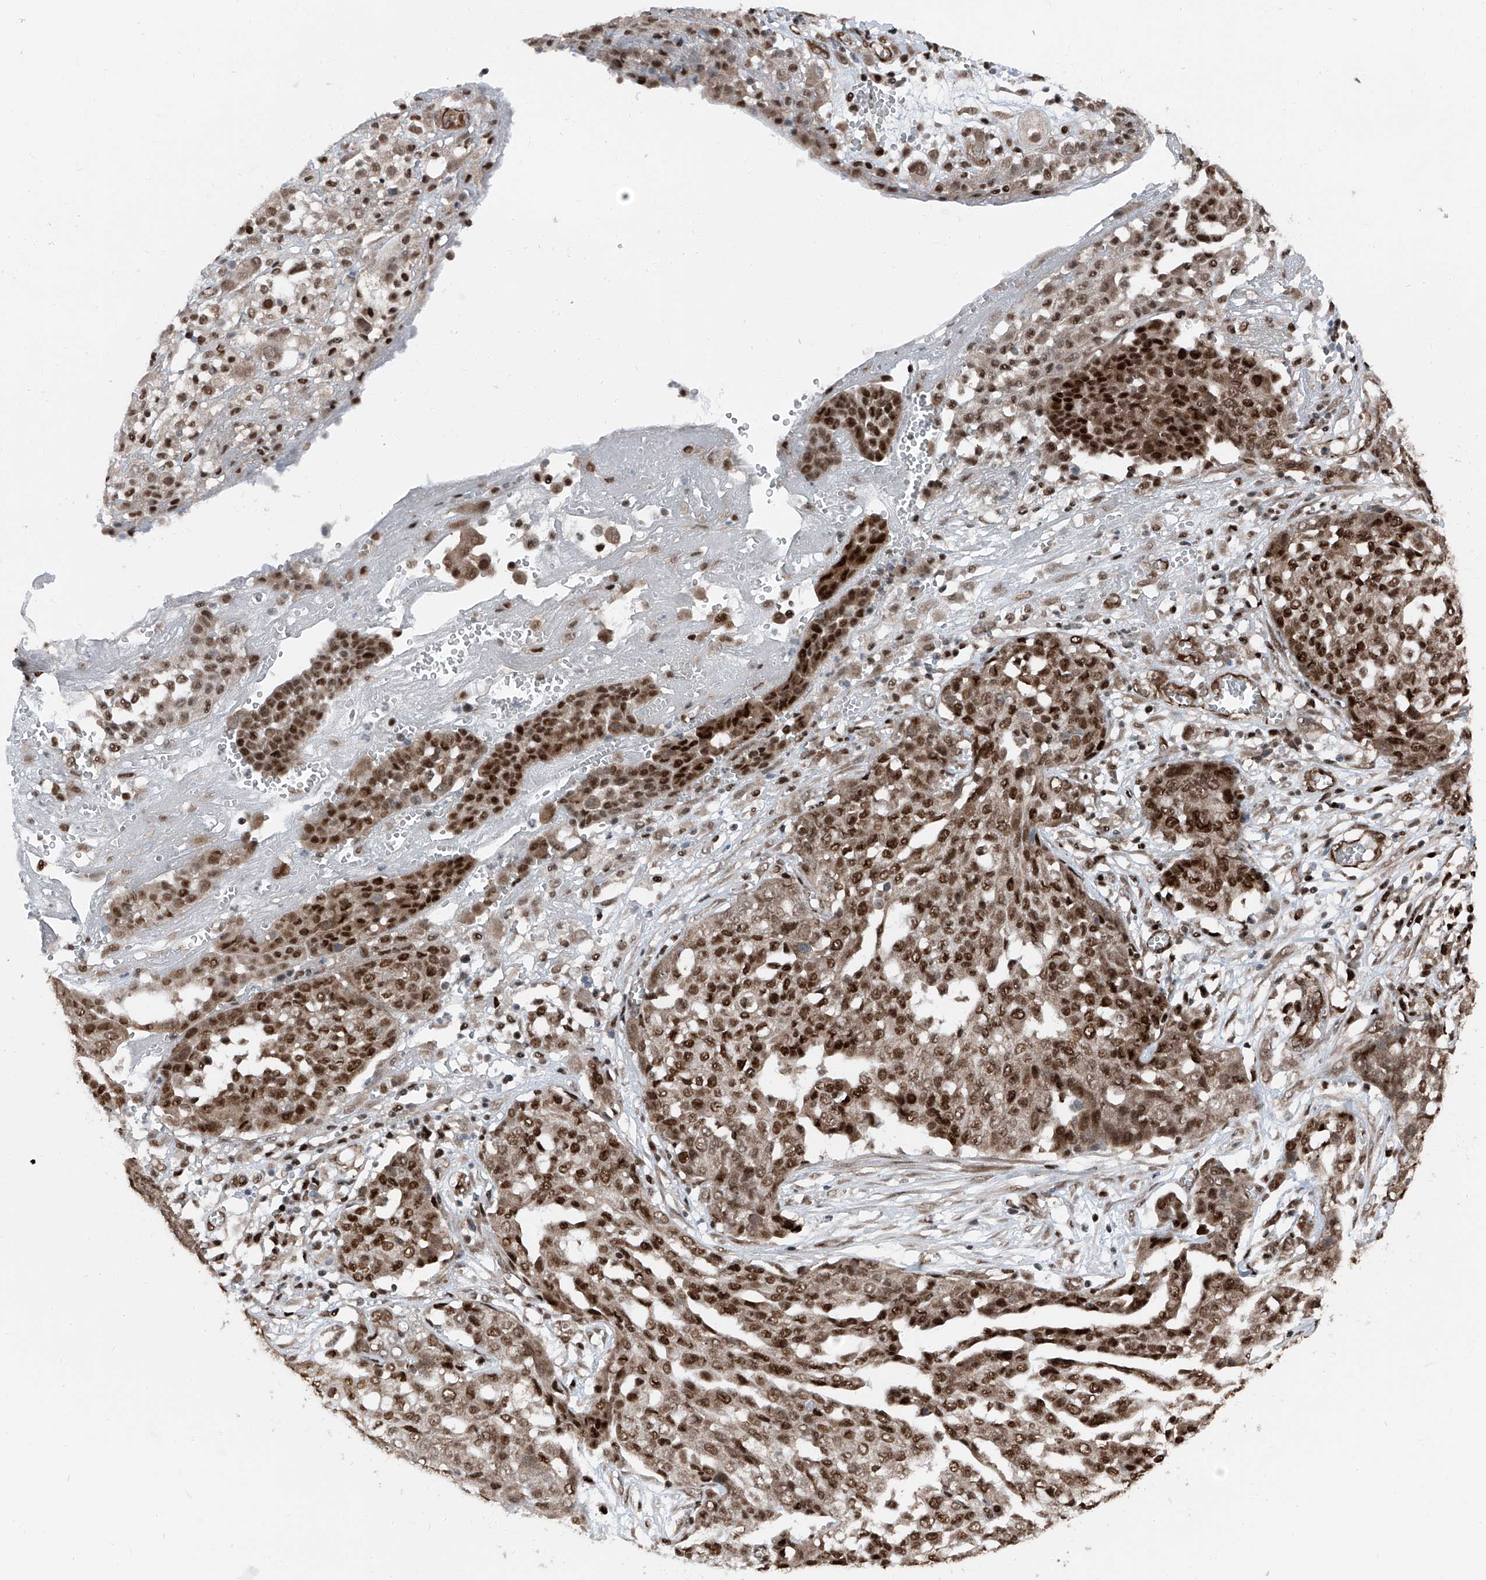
{"staining": {"intensity": "strong", "quantity": ">75%", "location": "nuclear"}, "tissue": "ovarian cancer", "cell_type": "Tumor cells", "image_type": "cancer", "snomed": [{"axis": "morphology", "description": "Cystadenocarcinoma, serous, NOS"}, {"axis": "topography", "description": "Soft tissue"}, {"axis": "topography", "description": "Ovary"}], "caption": "Strong nuclear expression is identified in approximately >75% of tumor cells in serous cystadenocarcinoma (ovarian).", "gene": "FKBP5", "patient": {"sex": "female", "age": 57}}